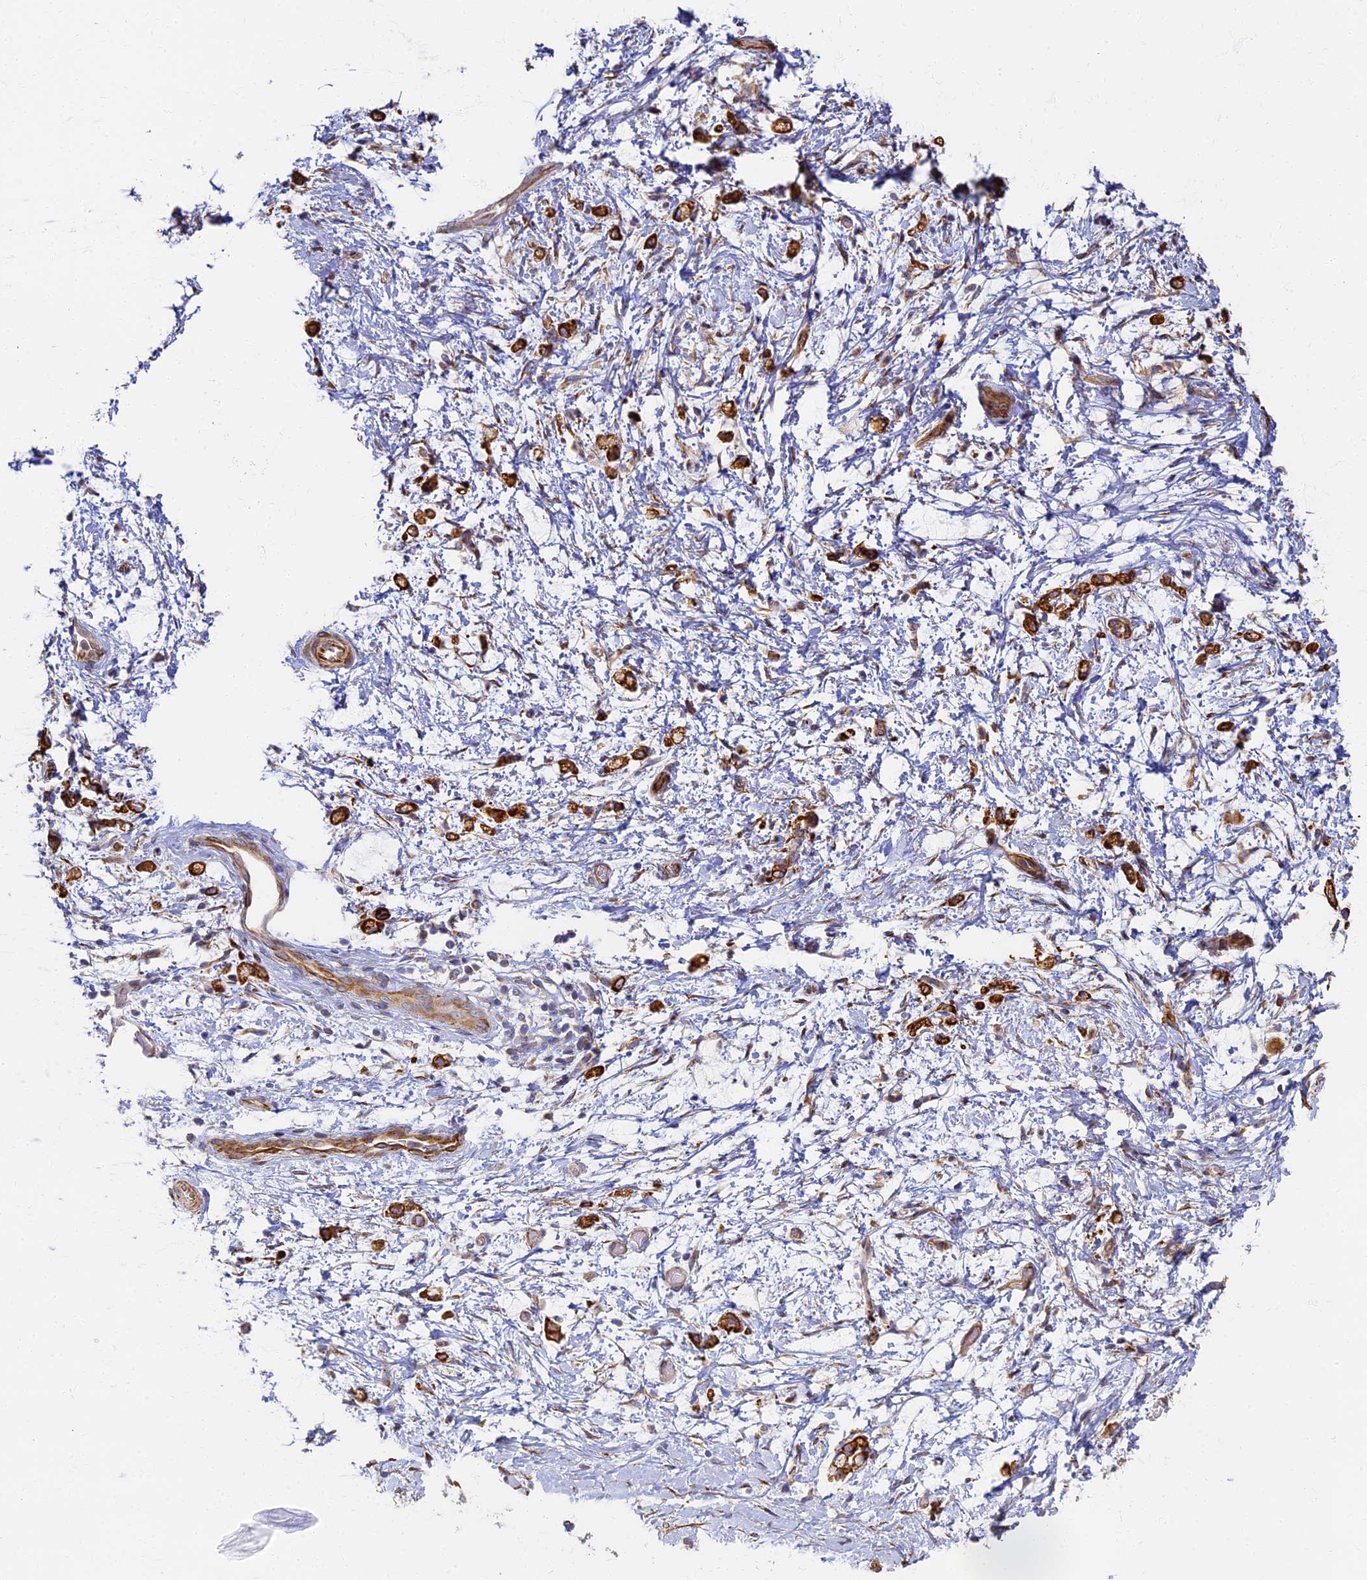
{"staining": {"intensity": "strong", "quantity": ">75%", "location": "cytoplasmic/membranous"}, "tissue": "stomach cancer", "cell_type": "Tumor cells", "image_type": "cancer", "snomed": [{"axis": "morphology", "description": "Adenocarcinoma, NOS"}, {"axis": "topography", "description": "Stomach"}], "caption": "Human stomach adenocarcinoma stained for a protein (brown) exhibits strong cytoplasmic/membranous positive positivity in about >75% of tumor cells.", "gene": "LRRC57", "patient": {"sex": "female", "age": 60}}